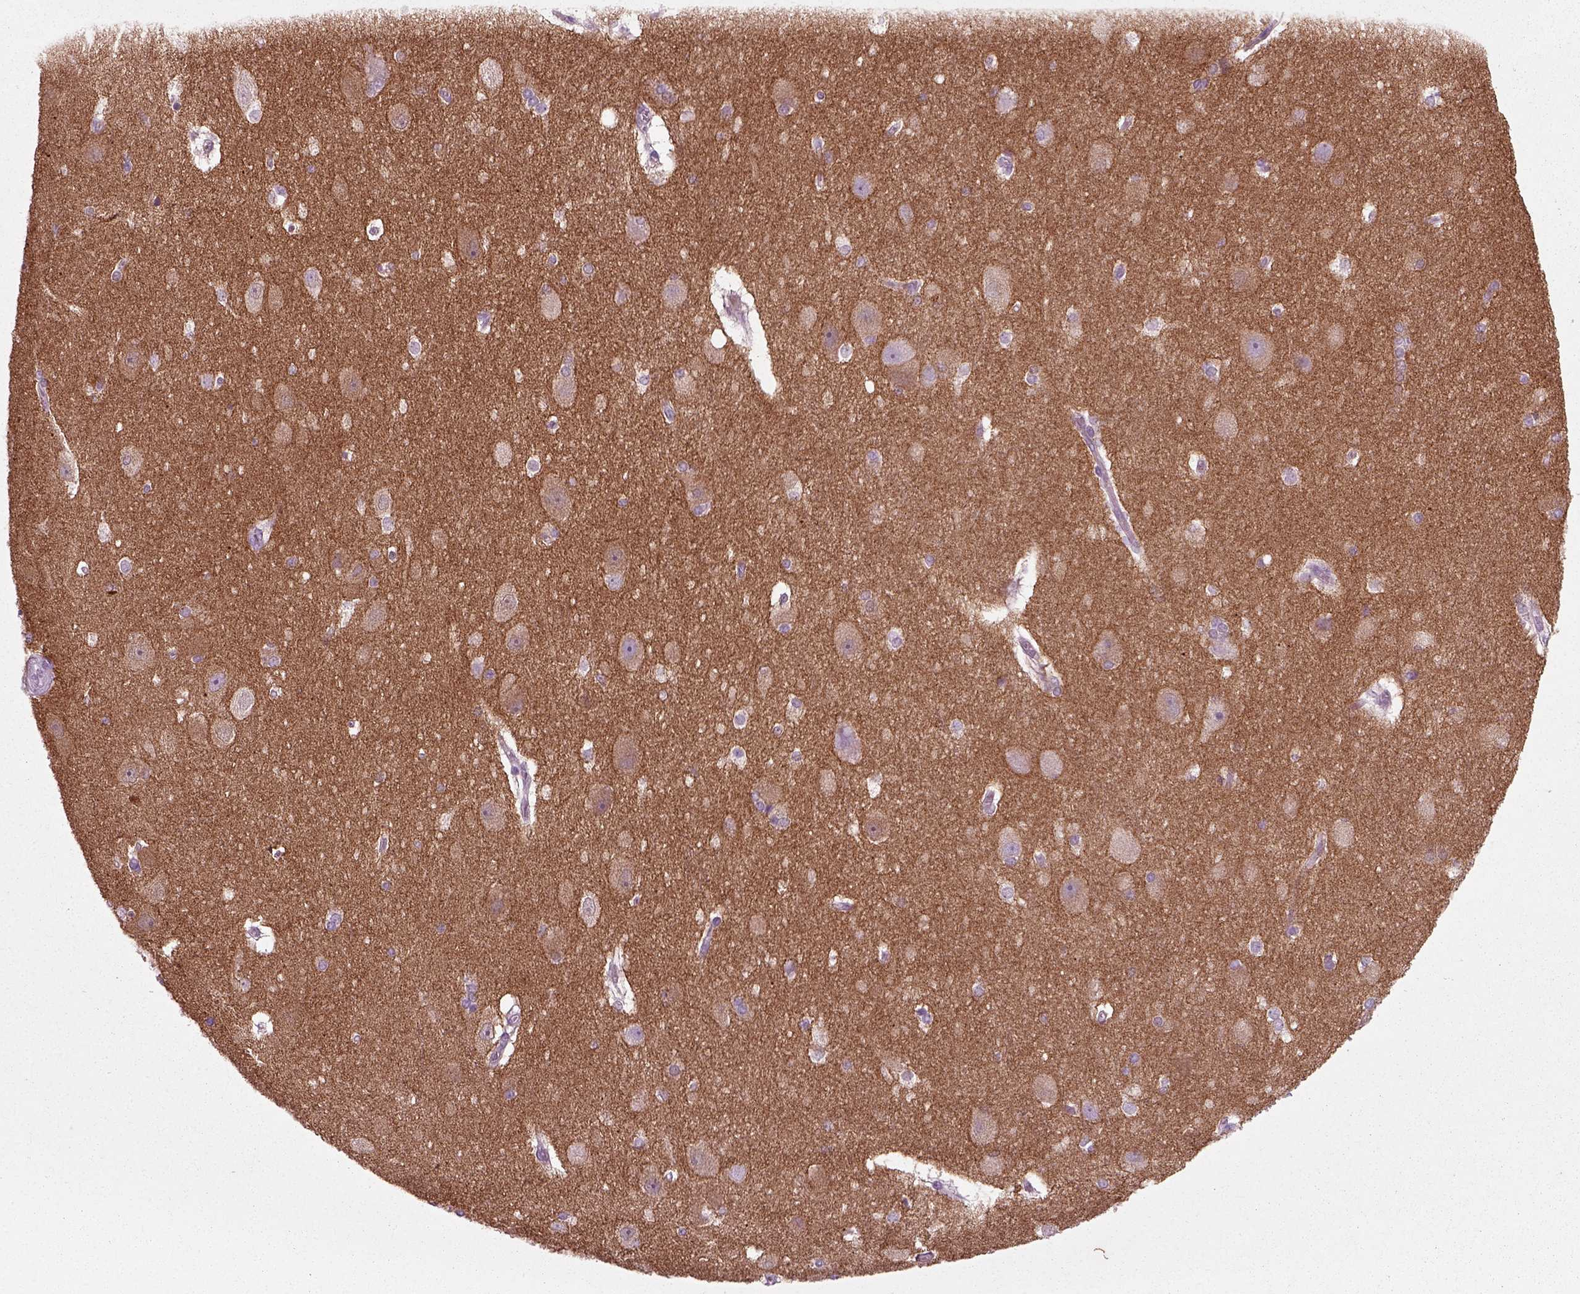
{"staining": {"intensity": "negative", "quantity": "none", "location": "none"}, "tissue": "hippocampus", "cell_type": "Glial cells", "image_type": "normal", "snomed": [{"axis": "morphology", "description": "Normal tissue, NOS"}, {"axis": "topography", "description": "Cerebral cortex"}, {"axis": "topography", "description": "Hippocampus"}], "caption": "IHC histopathology image of benign hippocampus: hippocampus stained with DAB shows no significant protein staining in glial cells.", "gene": "RND2", "patient": {"sex": "female", "age": 19}}